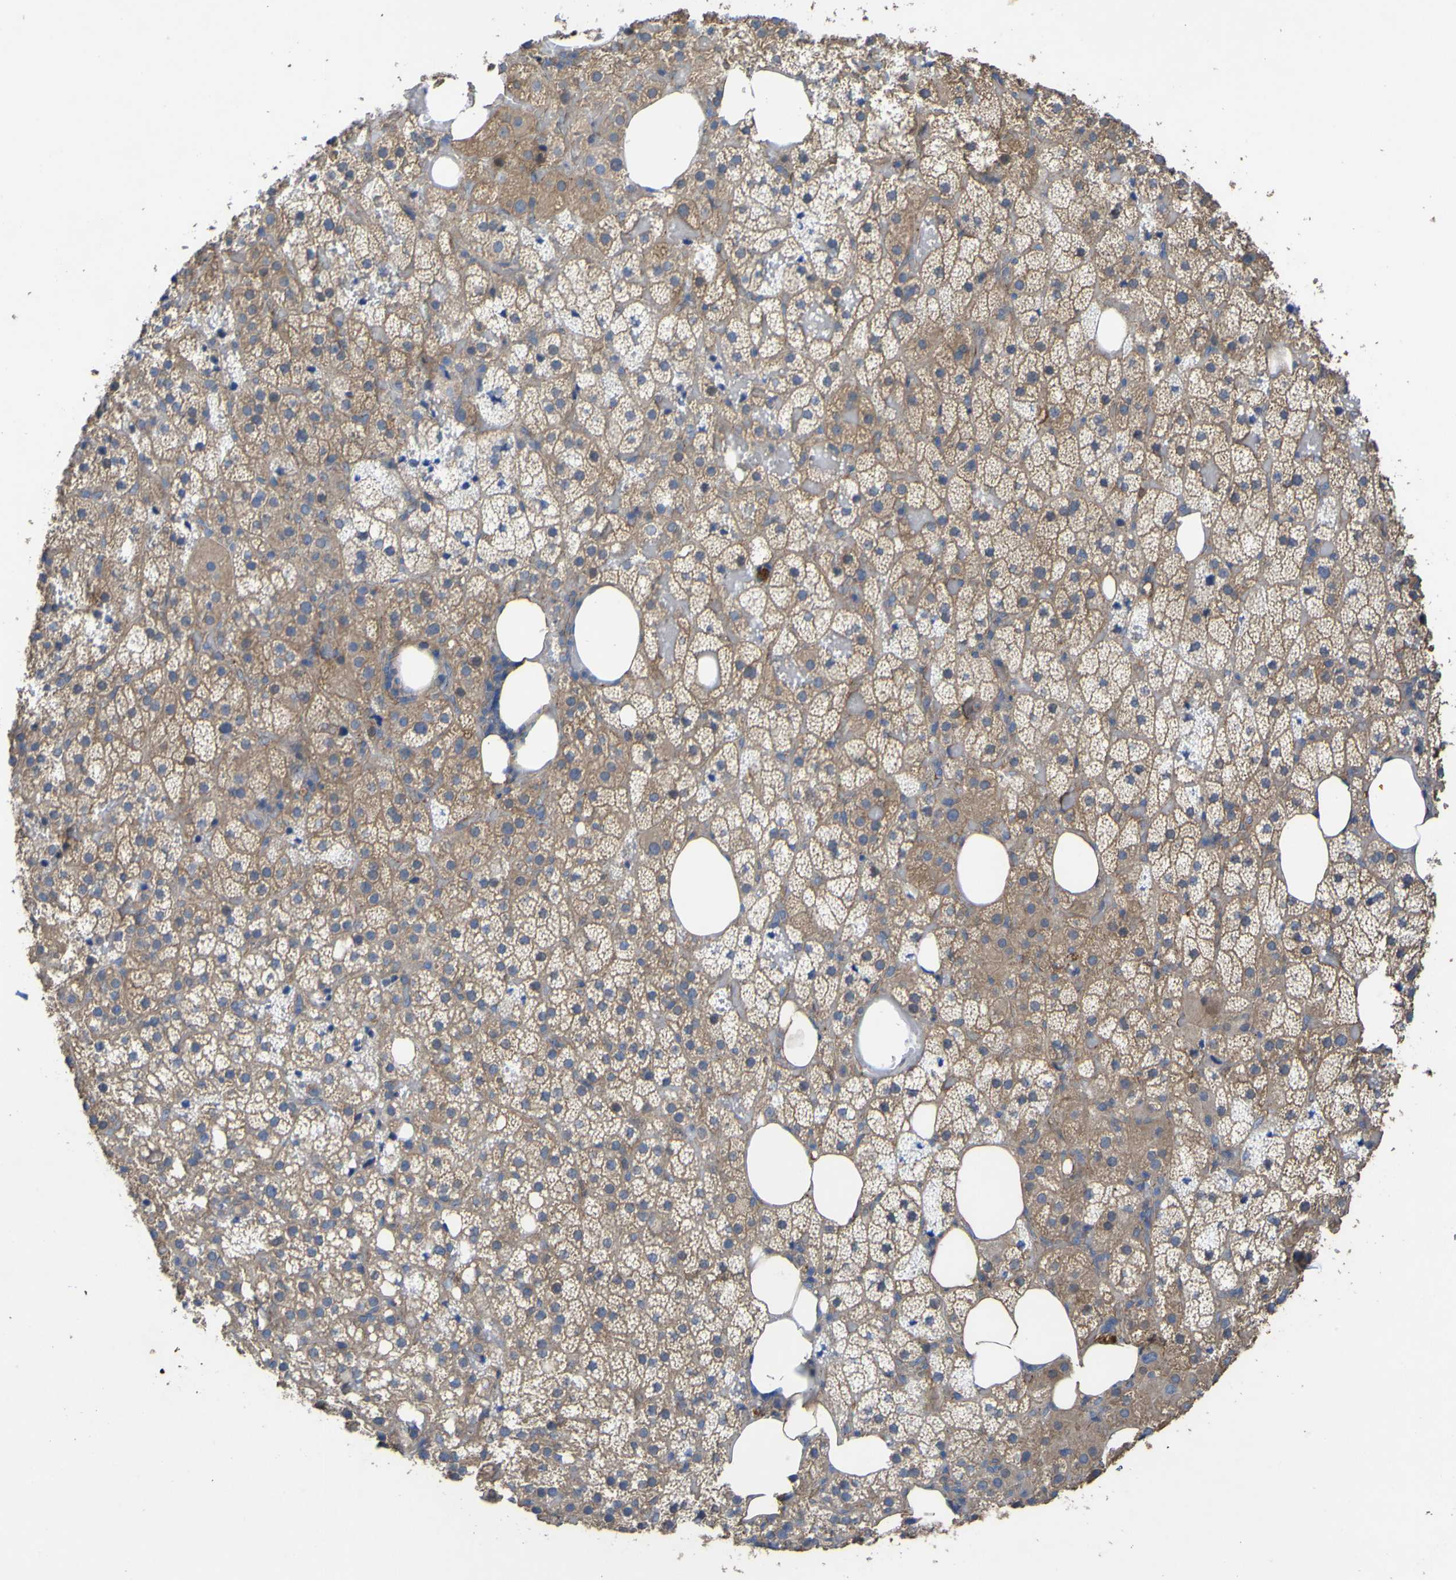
{"staining": {"intensity": "moderate", "quantity": ">75%", "location": "cytoplasmic/membranous"}, "tissue": "adrenal gland", "cell_type": "Glandular cells", "image_type": "normal", "snomed": [{"axis": "morphology", "description": "Normal tissue, NOS"}, {"axis": "topography", "description": "Adrenal gland"}], "caption": "Immunohistochemistry (DAB) staining of unremarkable adrenal gland exhibits moderate cytoplasmic/membranous protein staining in about >75% of glandular cells.", "gene": "TNFSF15", "patient": {"sex": "female", "age": 59}}